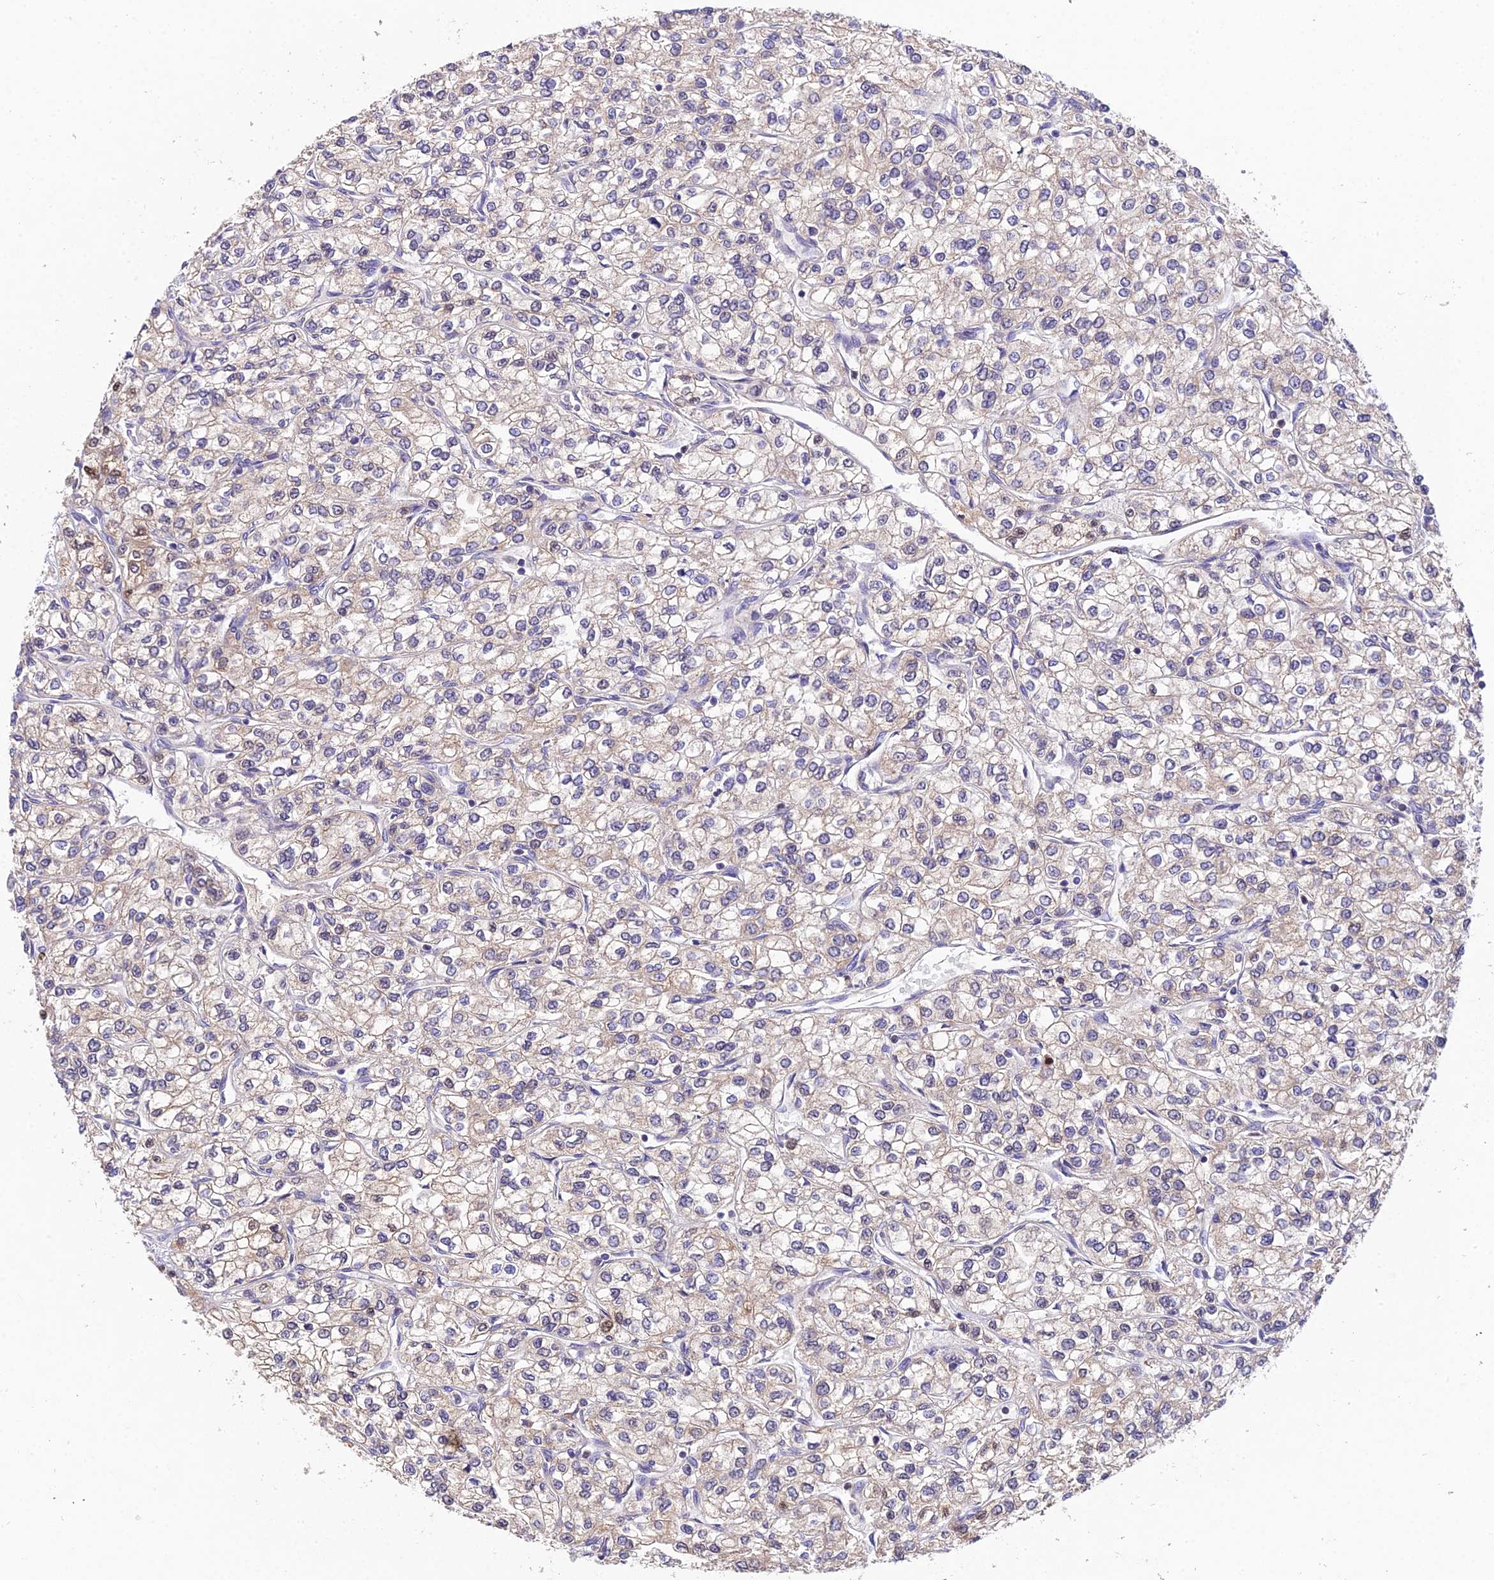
{"staining": {"intensity": "moderate", "quantity": "<25%", "location": "nuclear"}, "tissue": "renal cancer", "cell_type": "Tumor cells", "image_type": "cancer", "snomed": [{"axis": "morphology", "description": "Adenocarcinoma, NOS"}, {"axis": "topography", "description": "Kidney"}], "caption": "Renal adenocarcinoma was stained to show a protein in brown. There is low levels of moderate nuclear expression in approximately <25% of tumor cells.", "gene": "PGK1", "patient": {"sex": "male", "age": 80}}